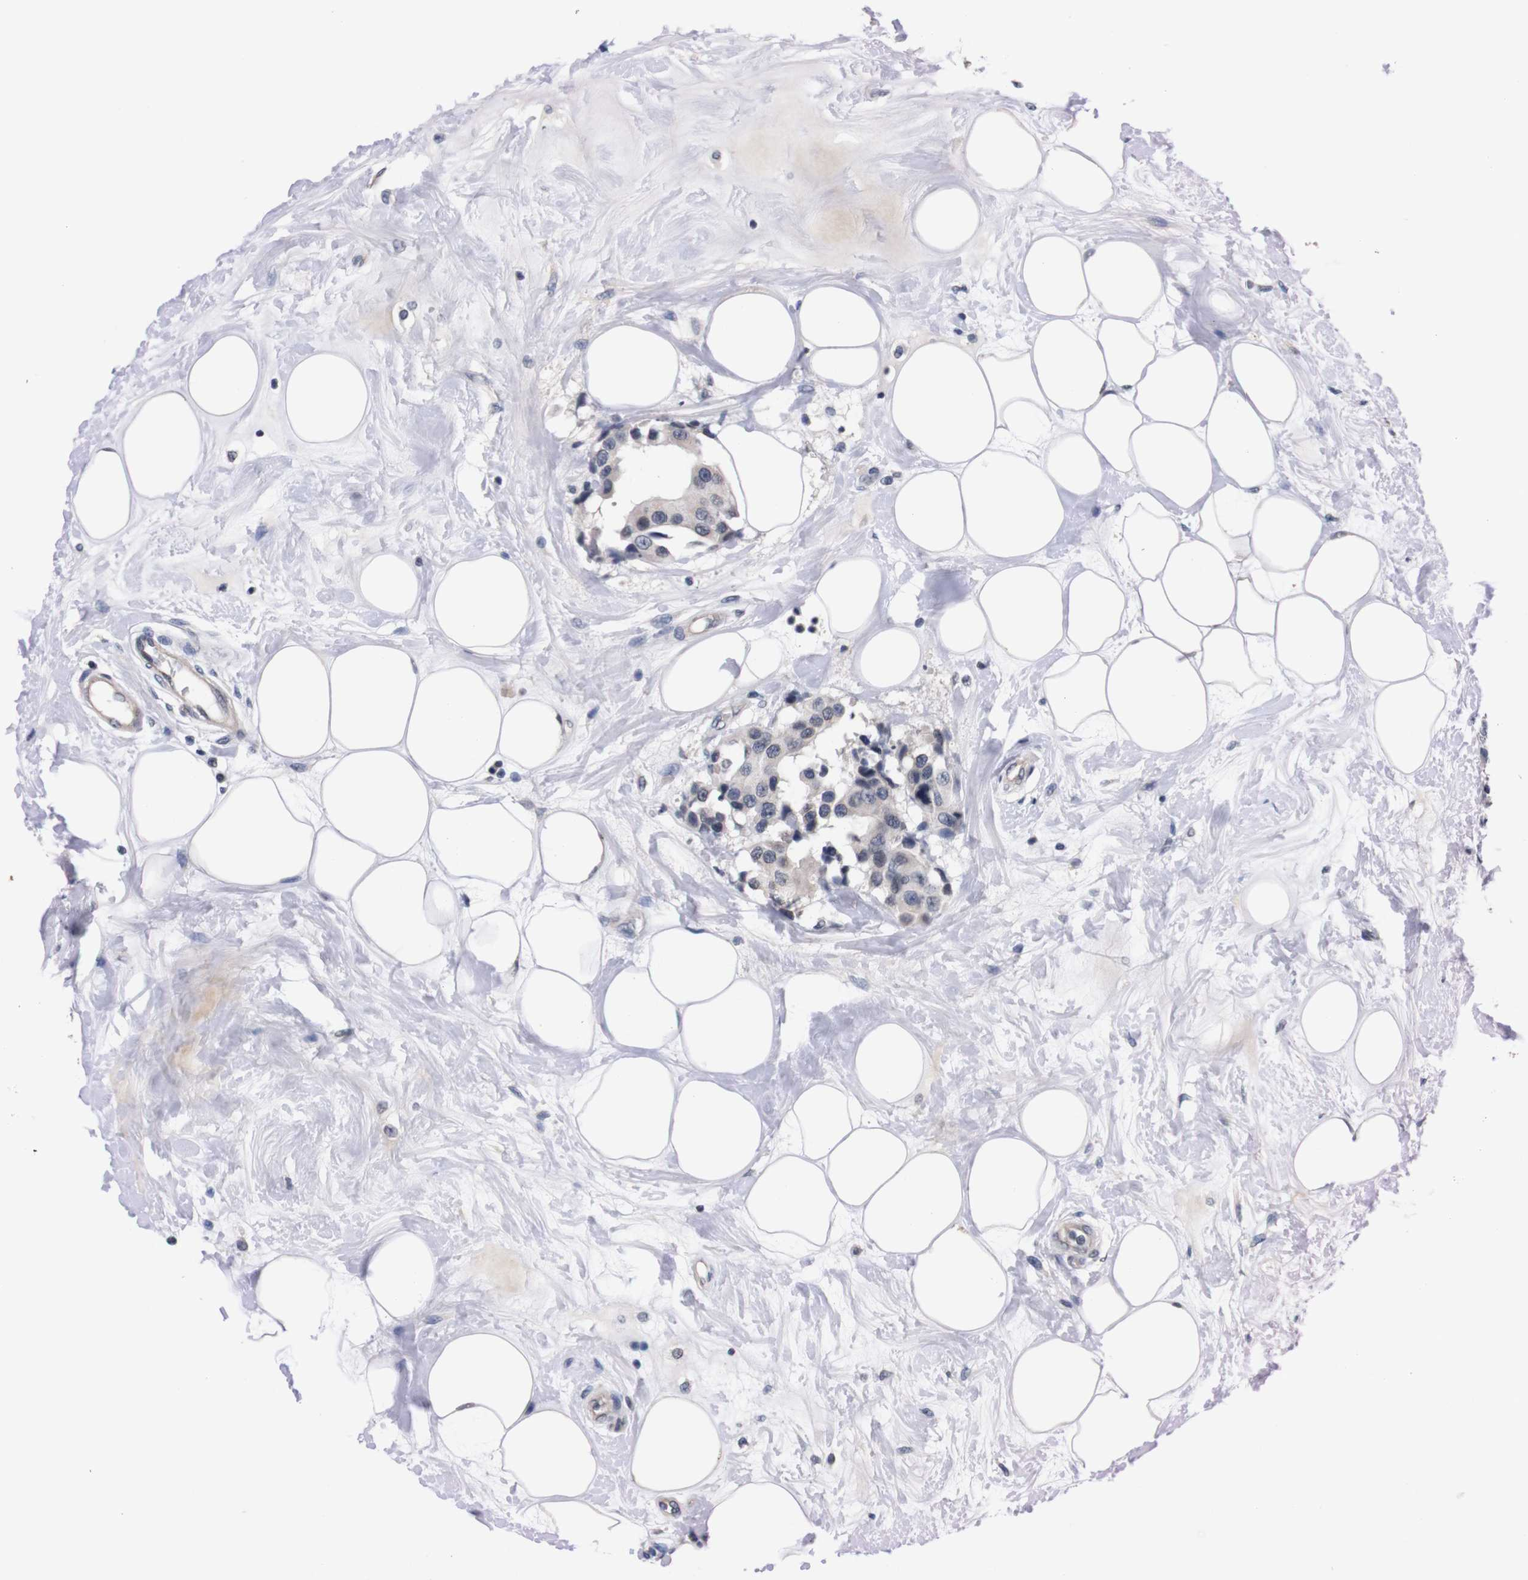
{"staining": {"intensity": "negative", "quantity": "none", "location": "none"}, "tissue": "breast cancer", "cell_type": "Tumor cells", "image_type": "cancer", "snomed": [{"axis": "morphology", "description": "Normal tissue, NOS"}, {"axis": "morphology", "description": "Duct carcinoma"}, {"axis": "topography", "description": "Breast"}], "caption": "IHC of human breast intraductal carcinoma shows no staining in tumor cells.", "gene": "TNFRSF21", "patient": {"sex": "female", "age": 39}}